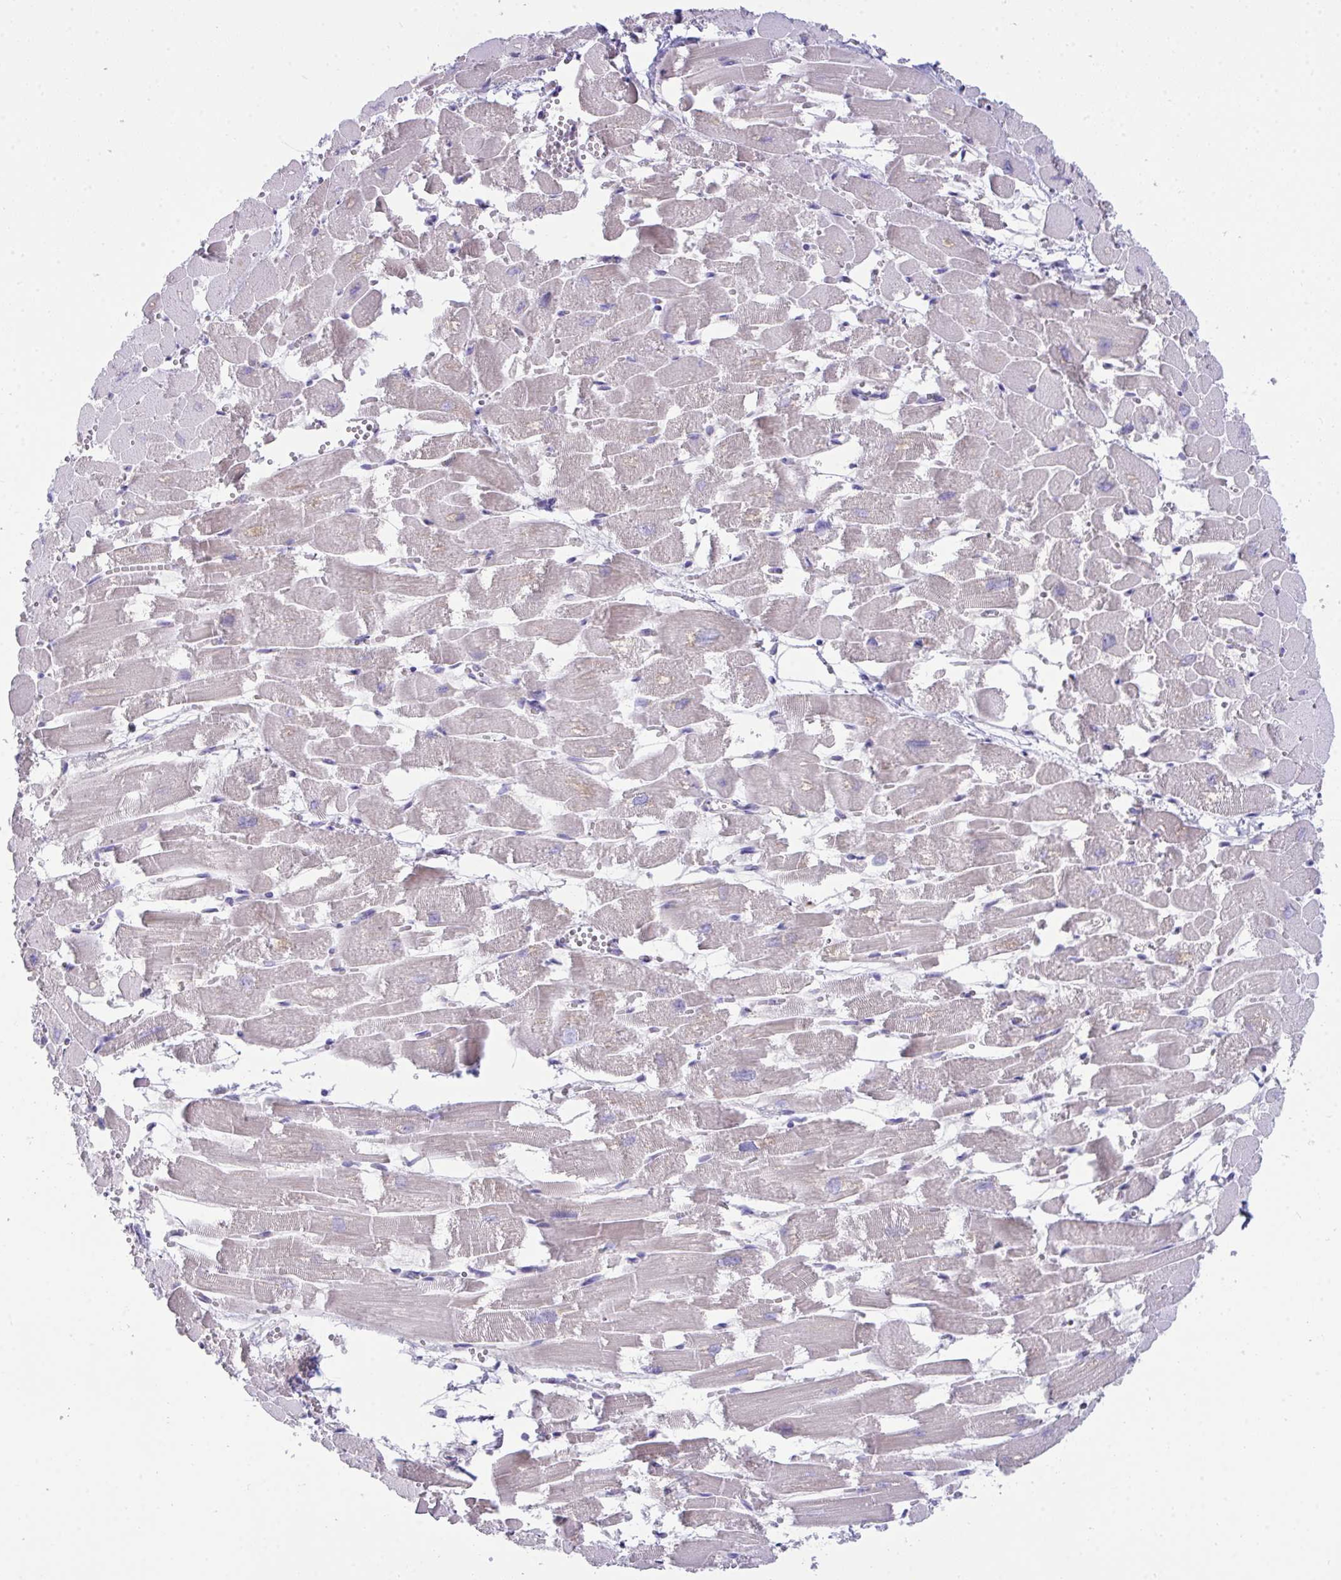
{"staining": {"intensity": "negative", "quantity": "none", "location": "none"}, "tissue": "heart muscle", "cell_type": "Cardiomyocytes", "image_type": "normal", "snomed": [{"axis": "morphology", "description": "Normal tissue, NOS"}, {"axis": "topography", "description": "Heart"}], "caption": "Heart muscle stained for a protein using IHC reveals no staining cardiomyocytes.", "gene": "PLA2G12B", "patient": {"sex": "female", "age": 52}}